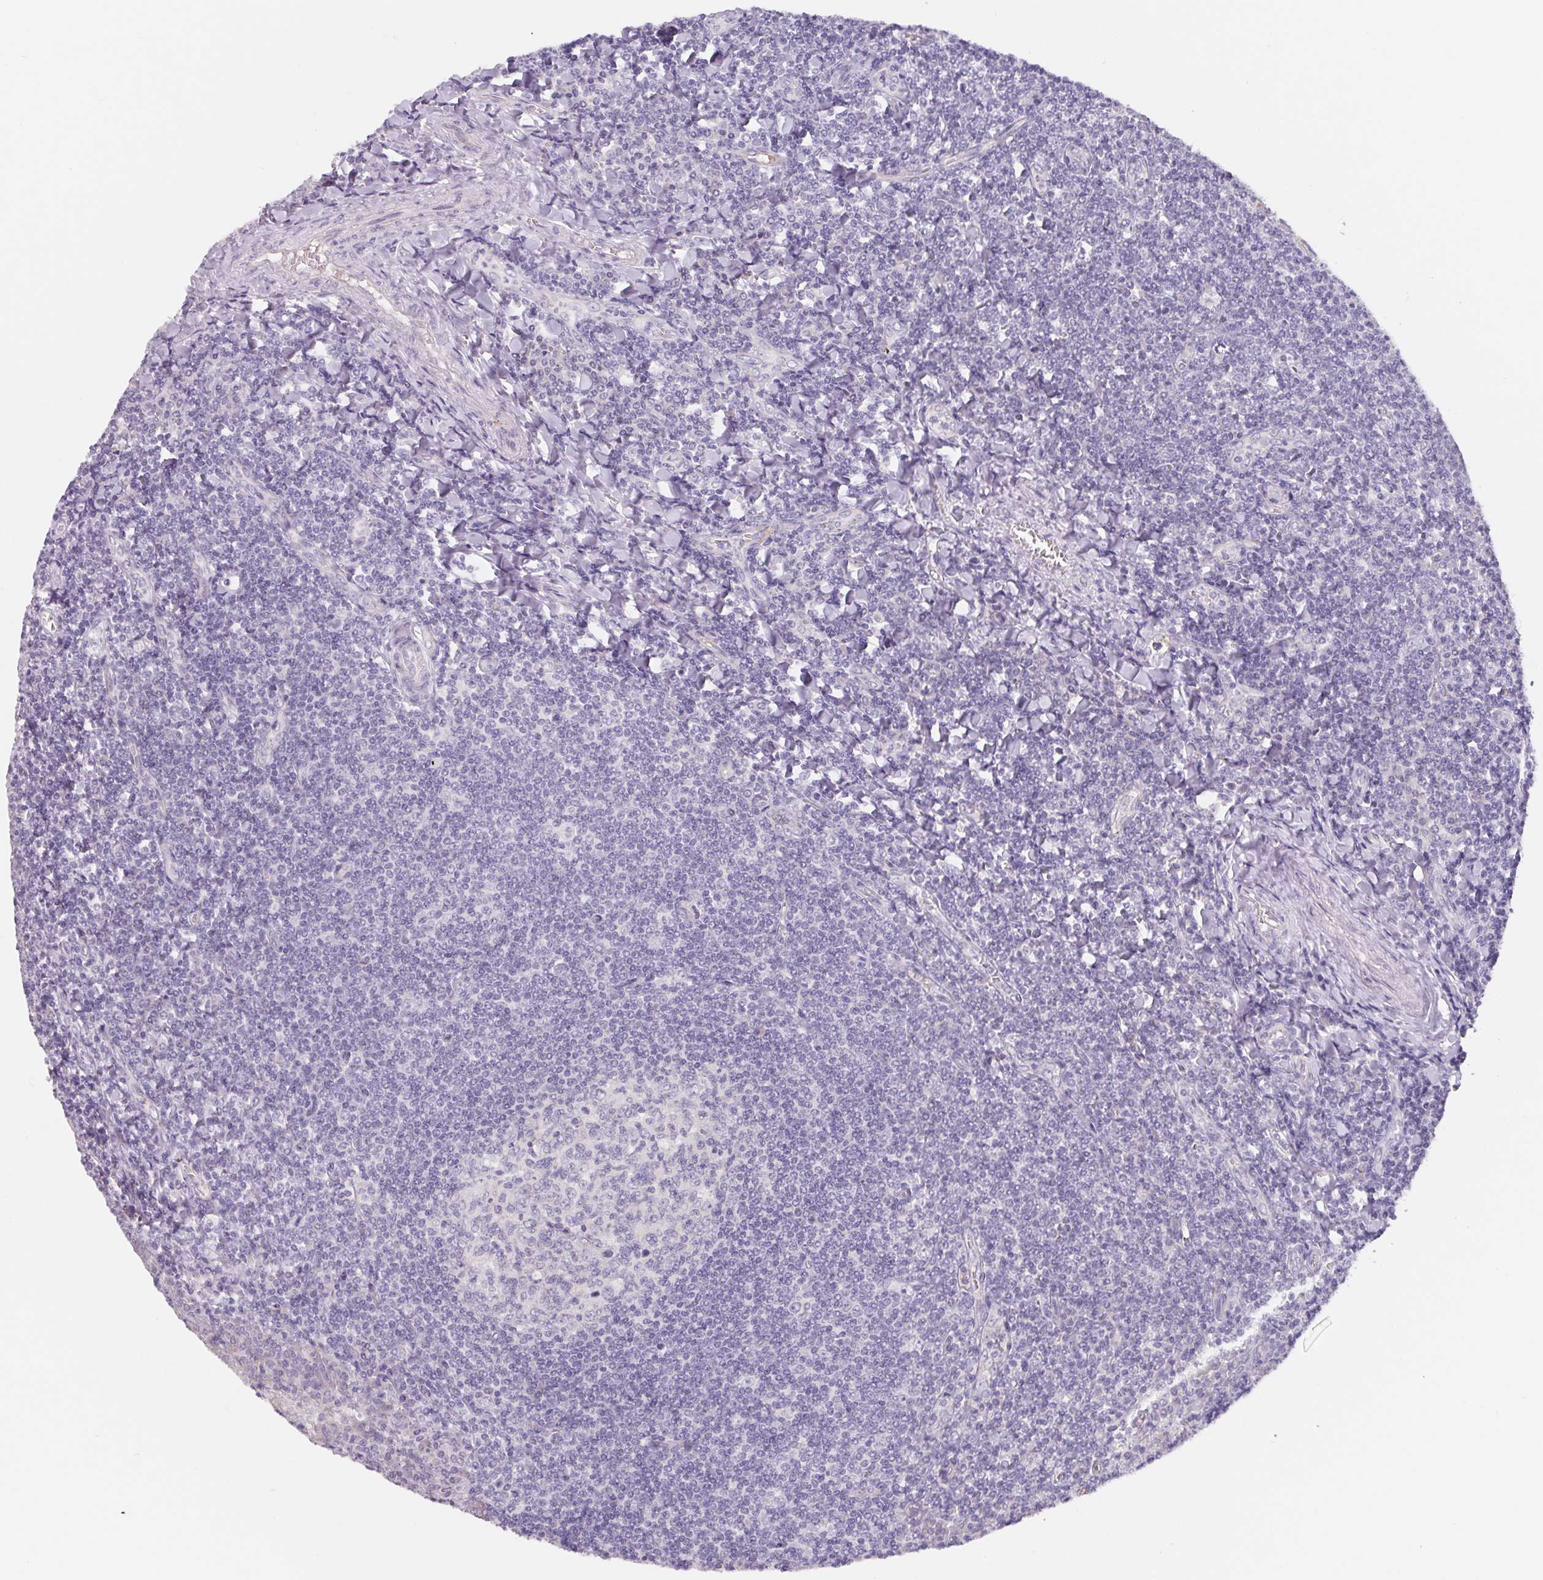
{"staining": {"intensity": "negative", "quantity": "none", "location": "none"}, "tissue": "tonsil", "cell_type": "Germinal center cells", "image_type": "normal", "snomed": [{"axis": "morphology", "description": "Normal tissue, NOS"}, {"axis": "morphology", "description": "Inflammation, NOS"}, {"axis": "topography", "description": "Tonsil"}], "caption": "An immunohistochemistry (IHC) photomicrograph of normal tonsil is shown. There is no staining in germinal center cells of tonsil.", "gene": "LPA", "patient": {"sex": "female", "age": 31}}